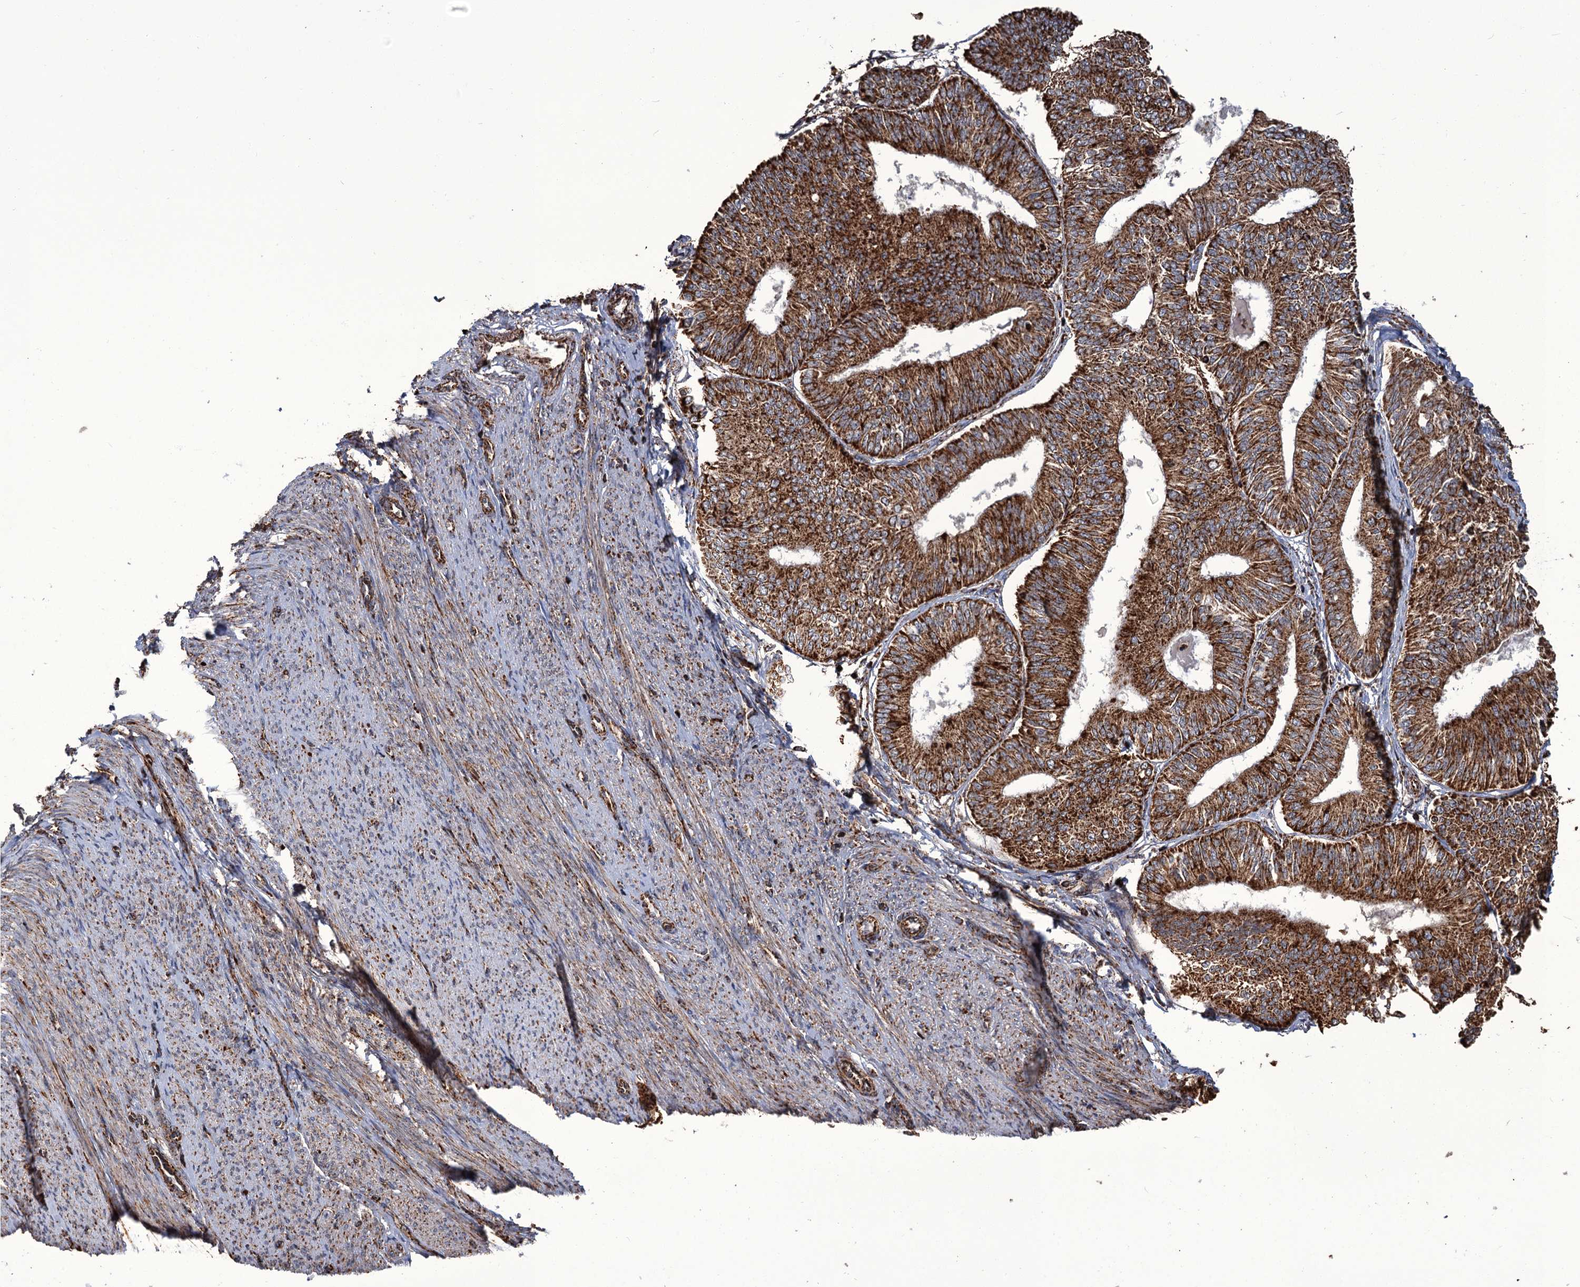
{"staining": {"intensity": "strong", "quantity": ">75%", "location": "cytoplasmic/membranous"}, "tissue": "endometrial cancer", "cell_type": "Tumor cells", "image_type": "cancer", "snomed": [{"axis": "morphology", "description": "Adenocarcinoma, NOS"}, {"axis": "topography", "description": "Endometrium"}], "caption": "This image reveals immunohistochemistry staining of human endometrial cancer (adenocarcinoma), with high strong cytoplasmic/membranous expression in approximately >75% of tumor cells.", "gene": "APH1A", "patient": {"sex": "female", "age": 58}}